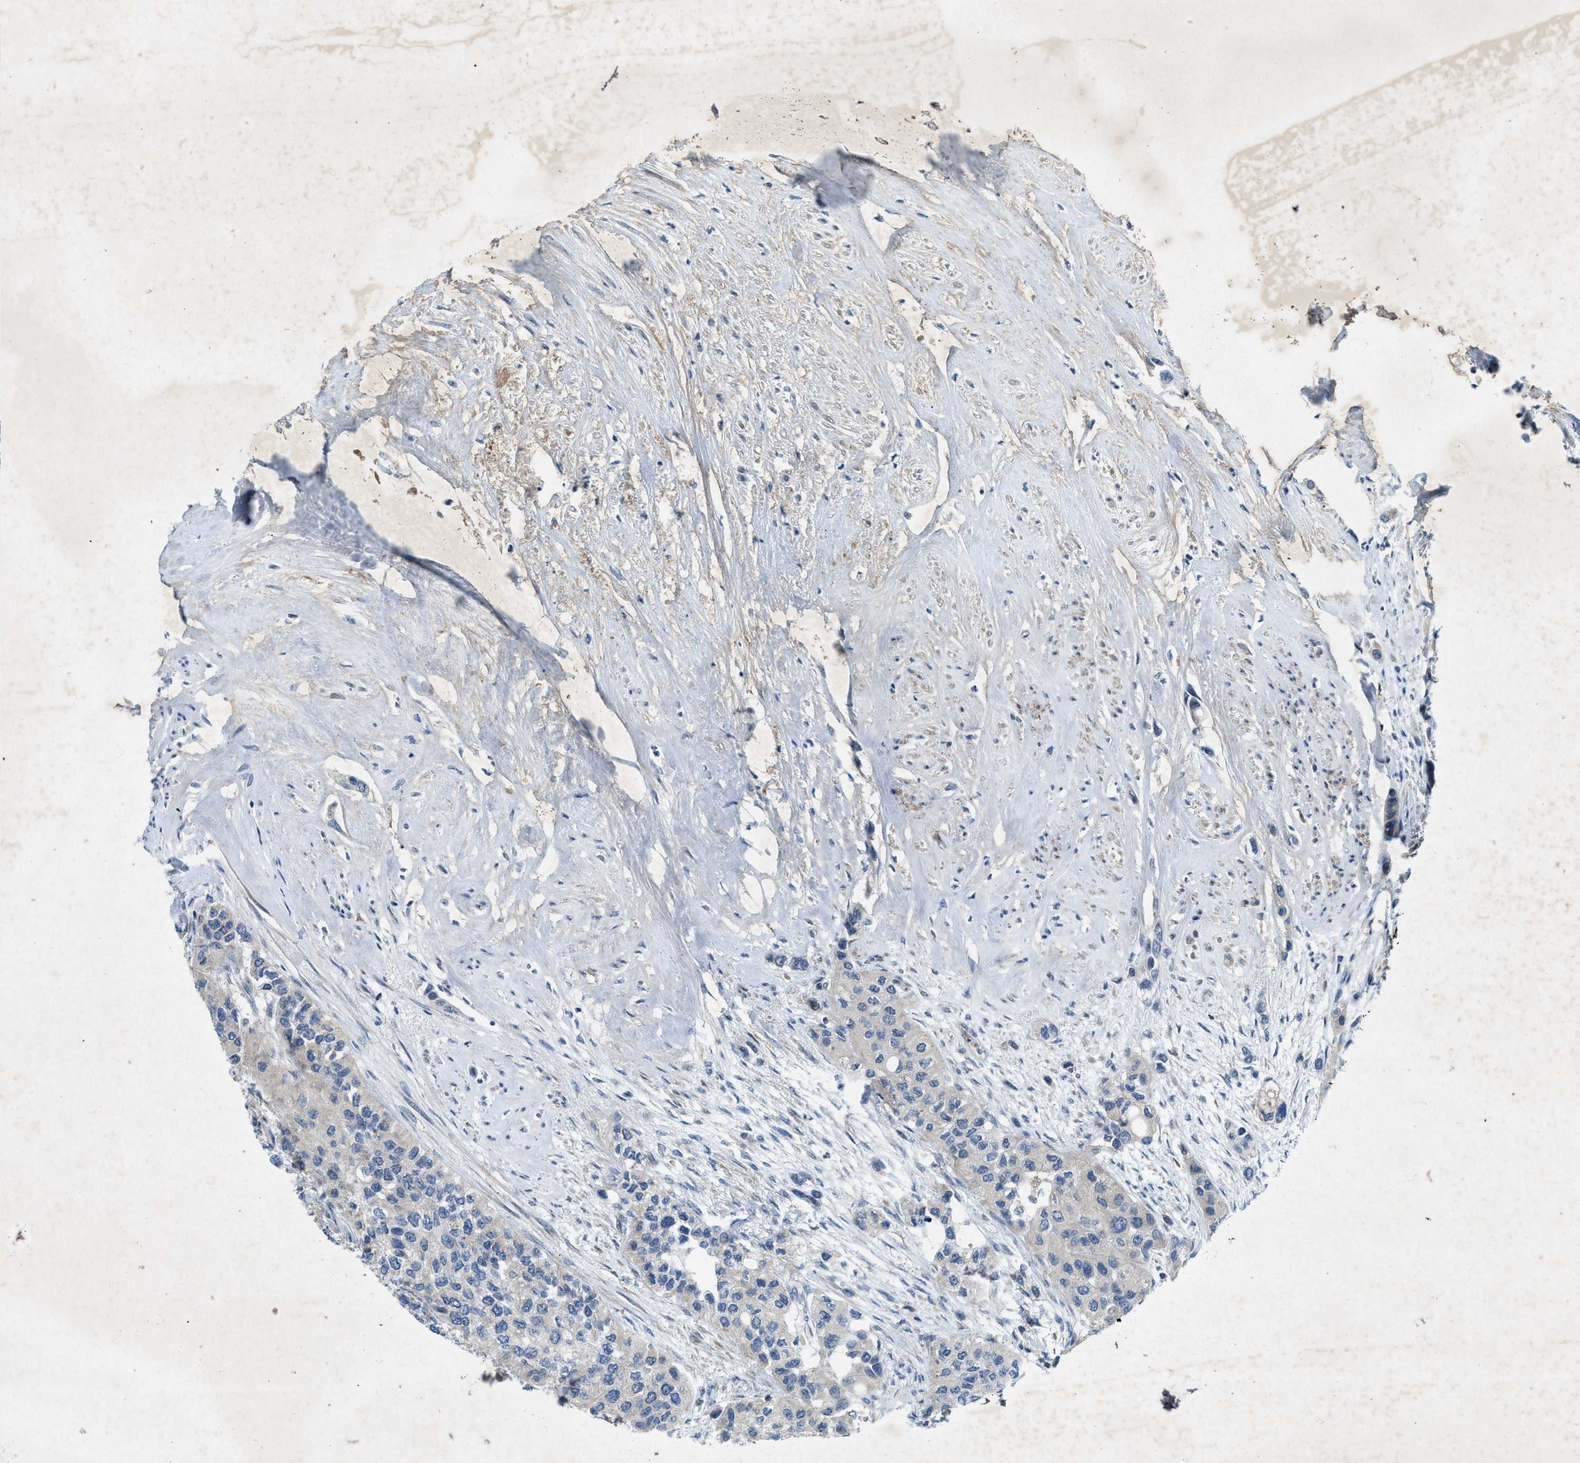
{"staining": {"intensity": "weak", "quantity": "<25%", "location": "cytoplasmic/membranous"}, "tissue": "urothelial cancer", "cell_type": "Tumor cells", "image_type": "cancer", "snomed": [{"axis": "morphology", "description": "Urothelial carcinoma, High grade"}, {"axis": "topography", "description": "Urinary bladder"}], "caption": "High power microscopy micrograph of an immunohistochemistry photomicrograph of urothelial cancer, revealing no significant positivity in tumor cells.", "gene": "URGCP", "patient": {"sex": "female", "age": 56}}